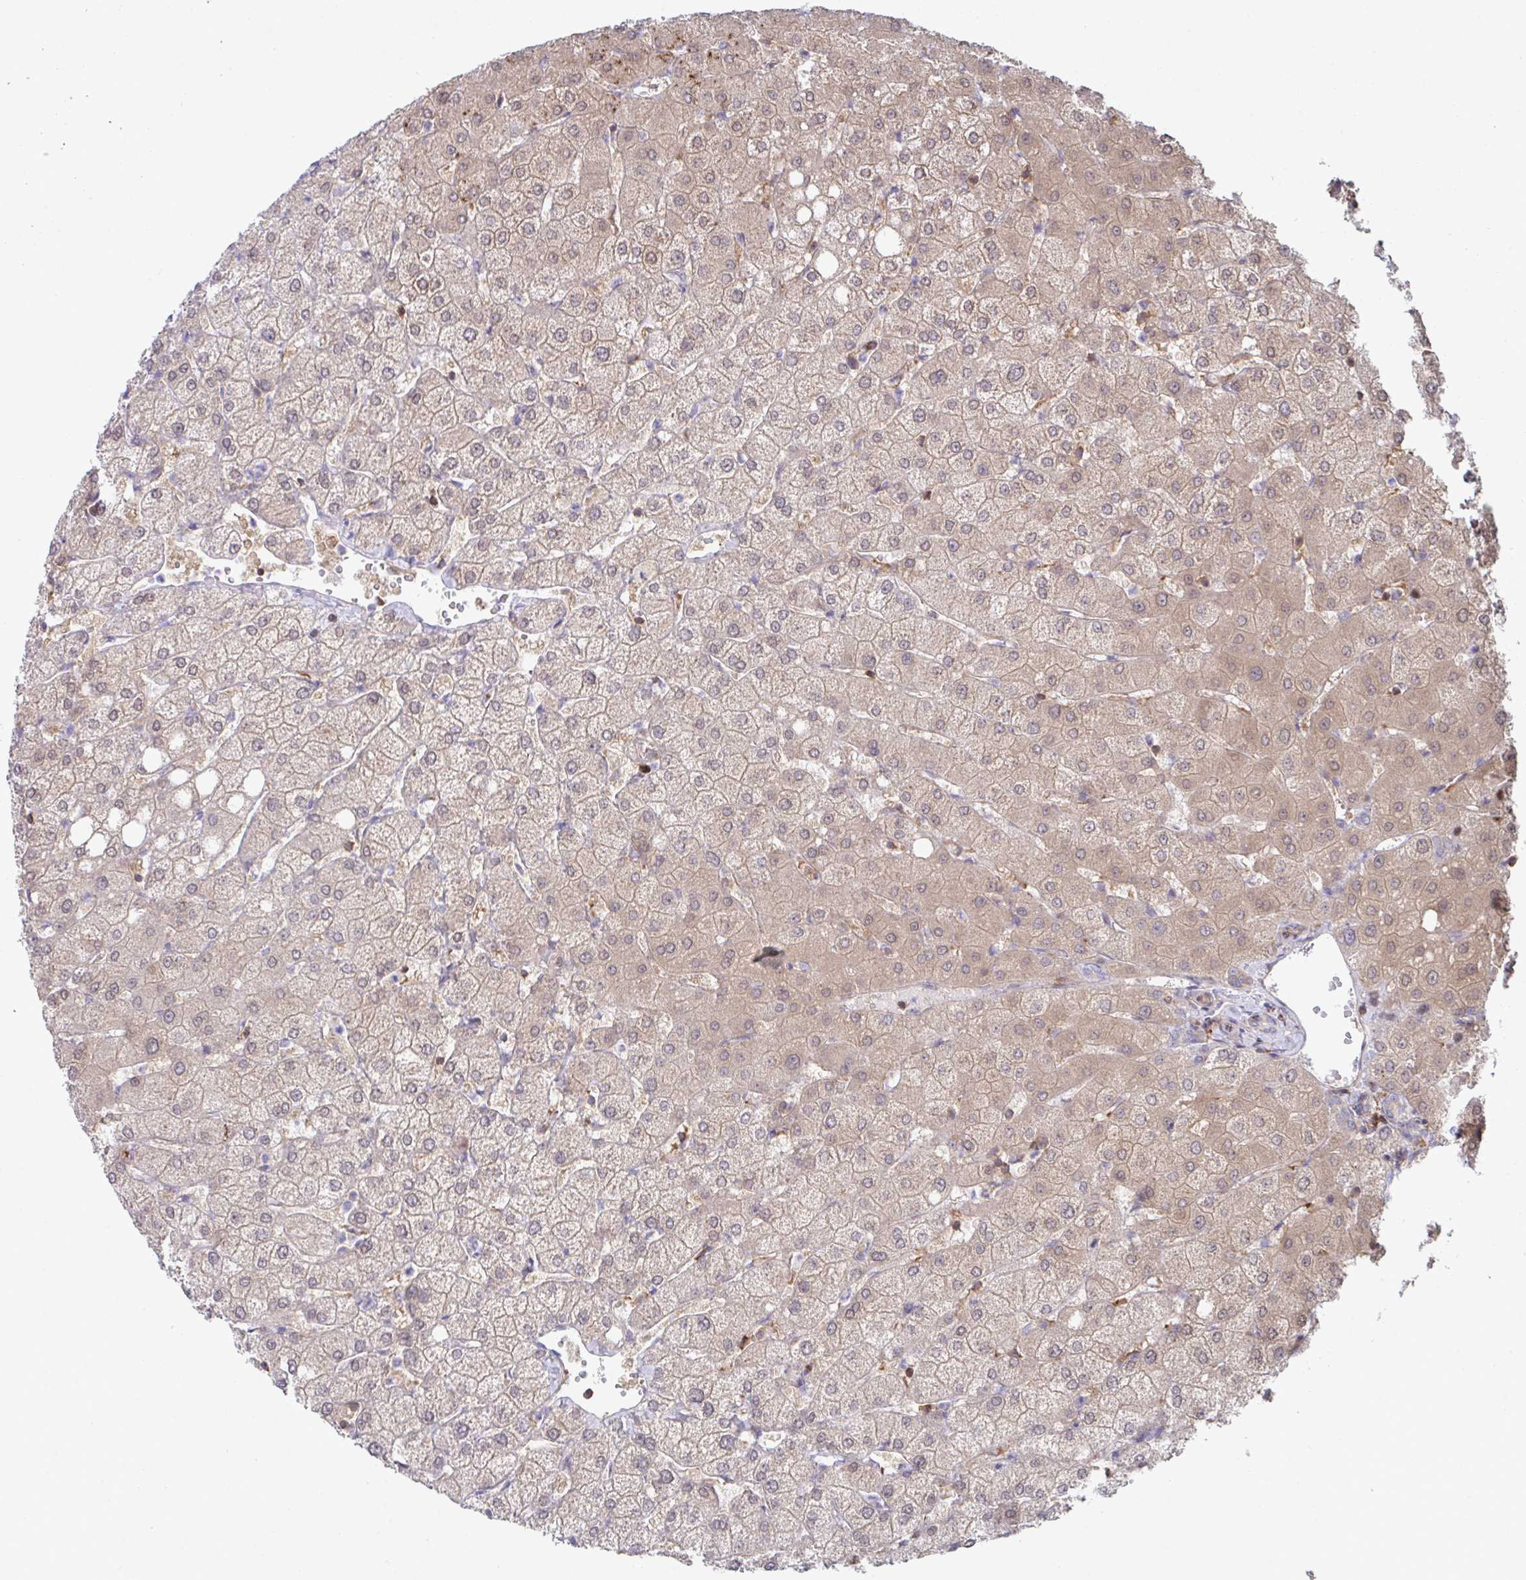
{"staining": {"intensity": "negative", "quantity": "none", "location": "none"}, "tissue": "liver", "cell_type": "Cholangiocytes", "image_type": "normal", "snomed": [{"axis": "morphology", "description": "Normal tissue, NOS"}, {"axis": "topography", "description": "Liver"}], "caption": "The micrograph shows no staining of cholangiocytes in normal liver.", "gene": "WNK1", "patient": {"sex": "female", "age": 54}}